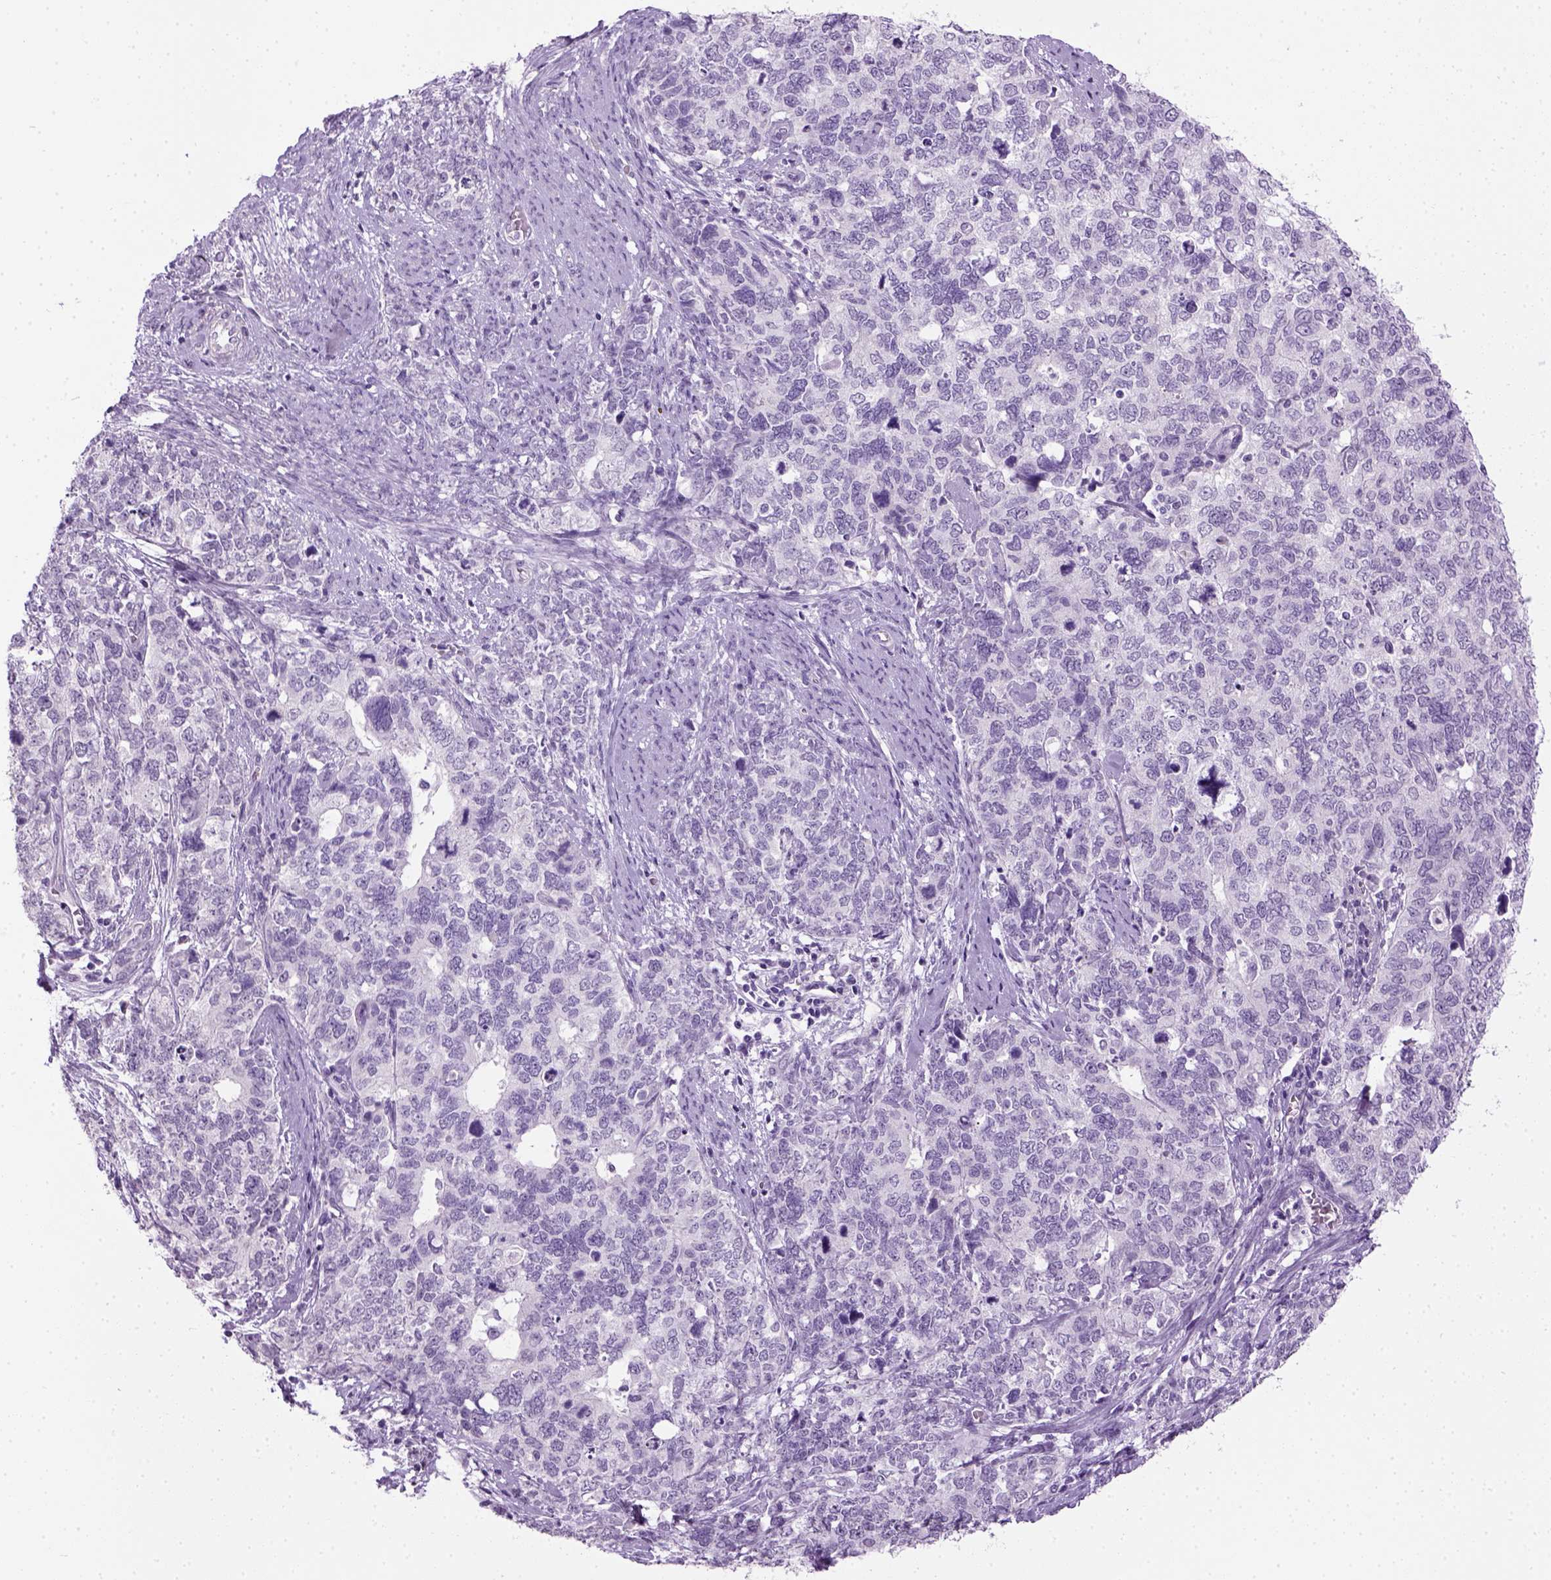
{"staining": {"intensity": "negative", "quantity": "none", "location": "none"}, "tissue": "cervical cancer", "cell_type": "Tumor cells", "image_type": "cancer", "snomed": [{"axis": "morphology", "description": "Squamous cell carcinoma, NOS"}, {"axis": "topography", "description": "Cervix"}], "caption": "A histopathology image of squamous cell carcinoma (cervical) stained for a protein reveals no brown staining in tumor cells. (DAB IHC visualized using brightfield microscopy, high magnification).", "gene": "GABRB2", "patient": {"sex": "female", "age": 63}}